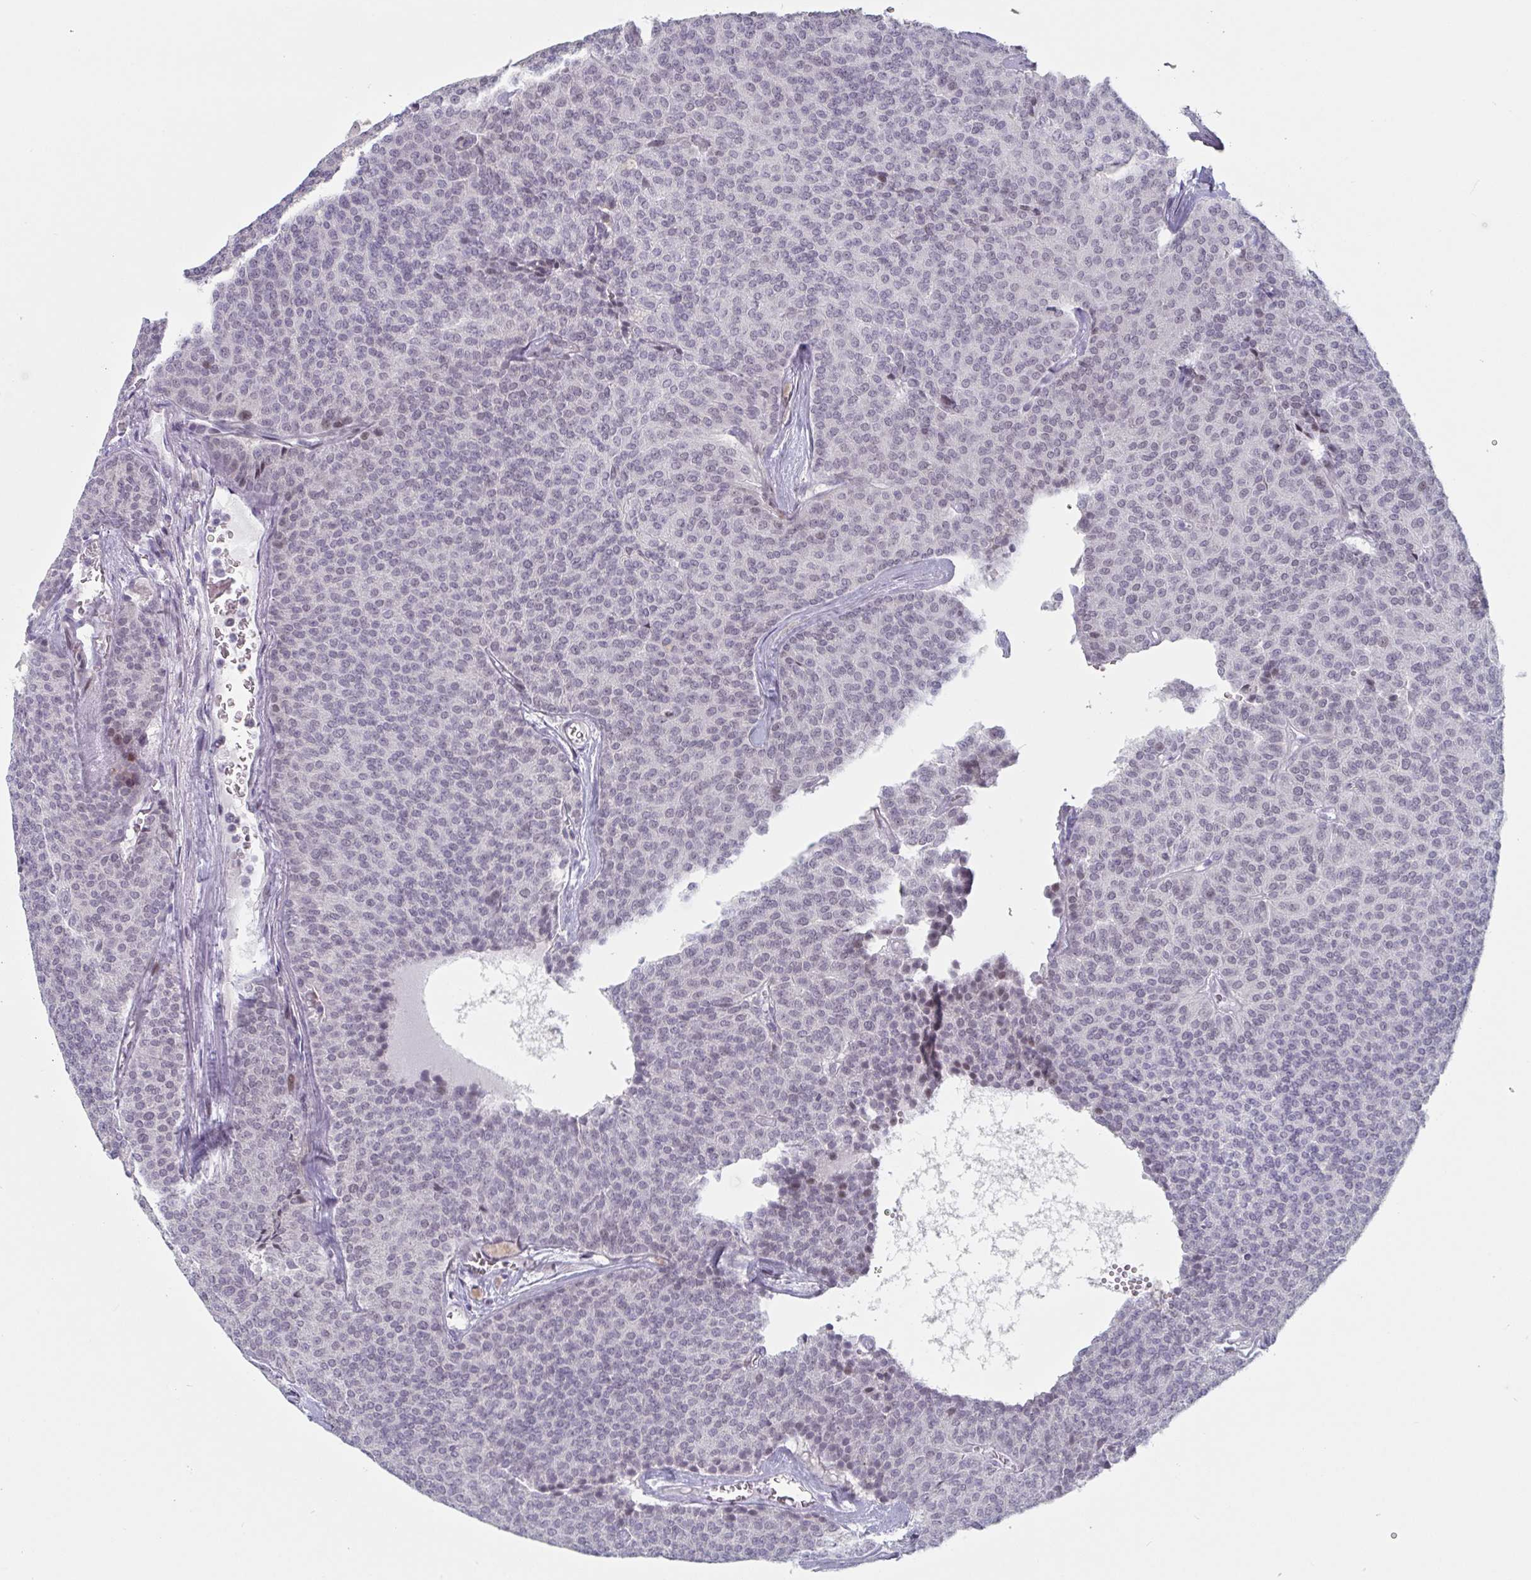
{"staining": {"intensity": "weak", "quantity": "25%-75%", "location": "nuclear"}, "tissue": "carcinoid", "cell_type": "Tumor cells", "image_type": "cancer", "snomed": [{"axis": "morphology", "description": "Carcinoid, malignant, NOS"}, {"axis": "topography", "description": "Lung"}], "caption": "Immunohistochemical staining of human carcinoid demonstrates weak nuclear protein positivity in about 25%-75% of tumor cells. (brown staining indicates protein expression, while blue staining denotes nuclei).", "gene": "NR1H2", "patient": {"sex": "male", "age": 61}}